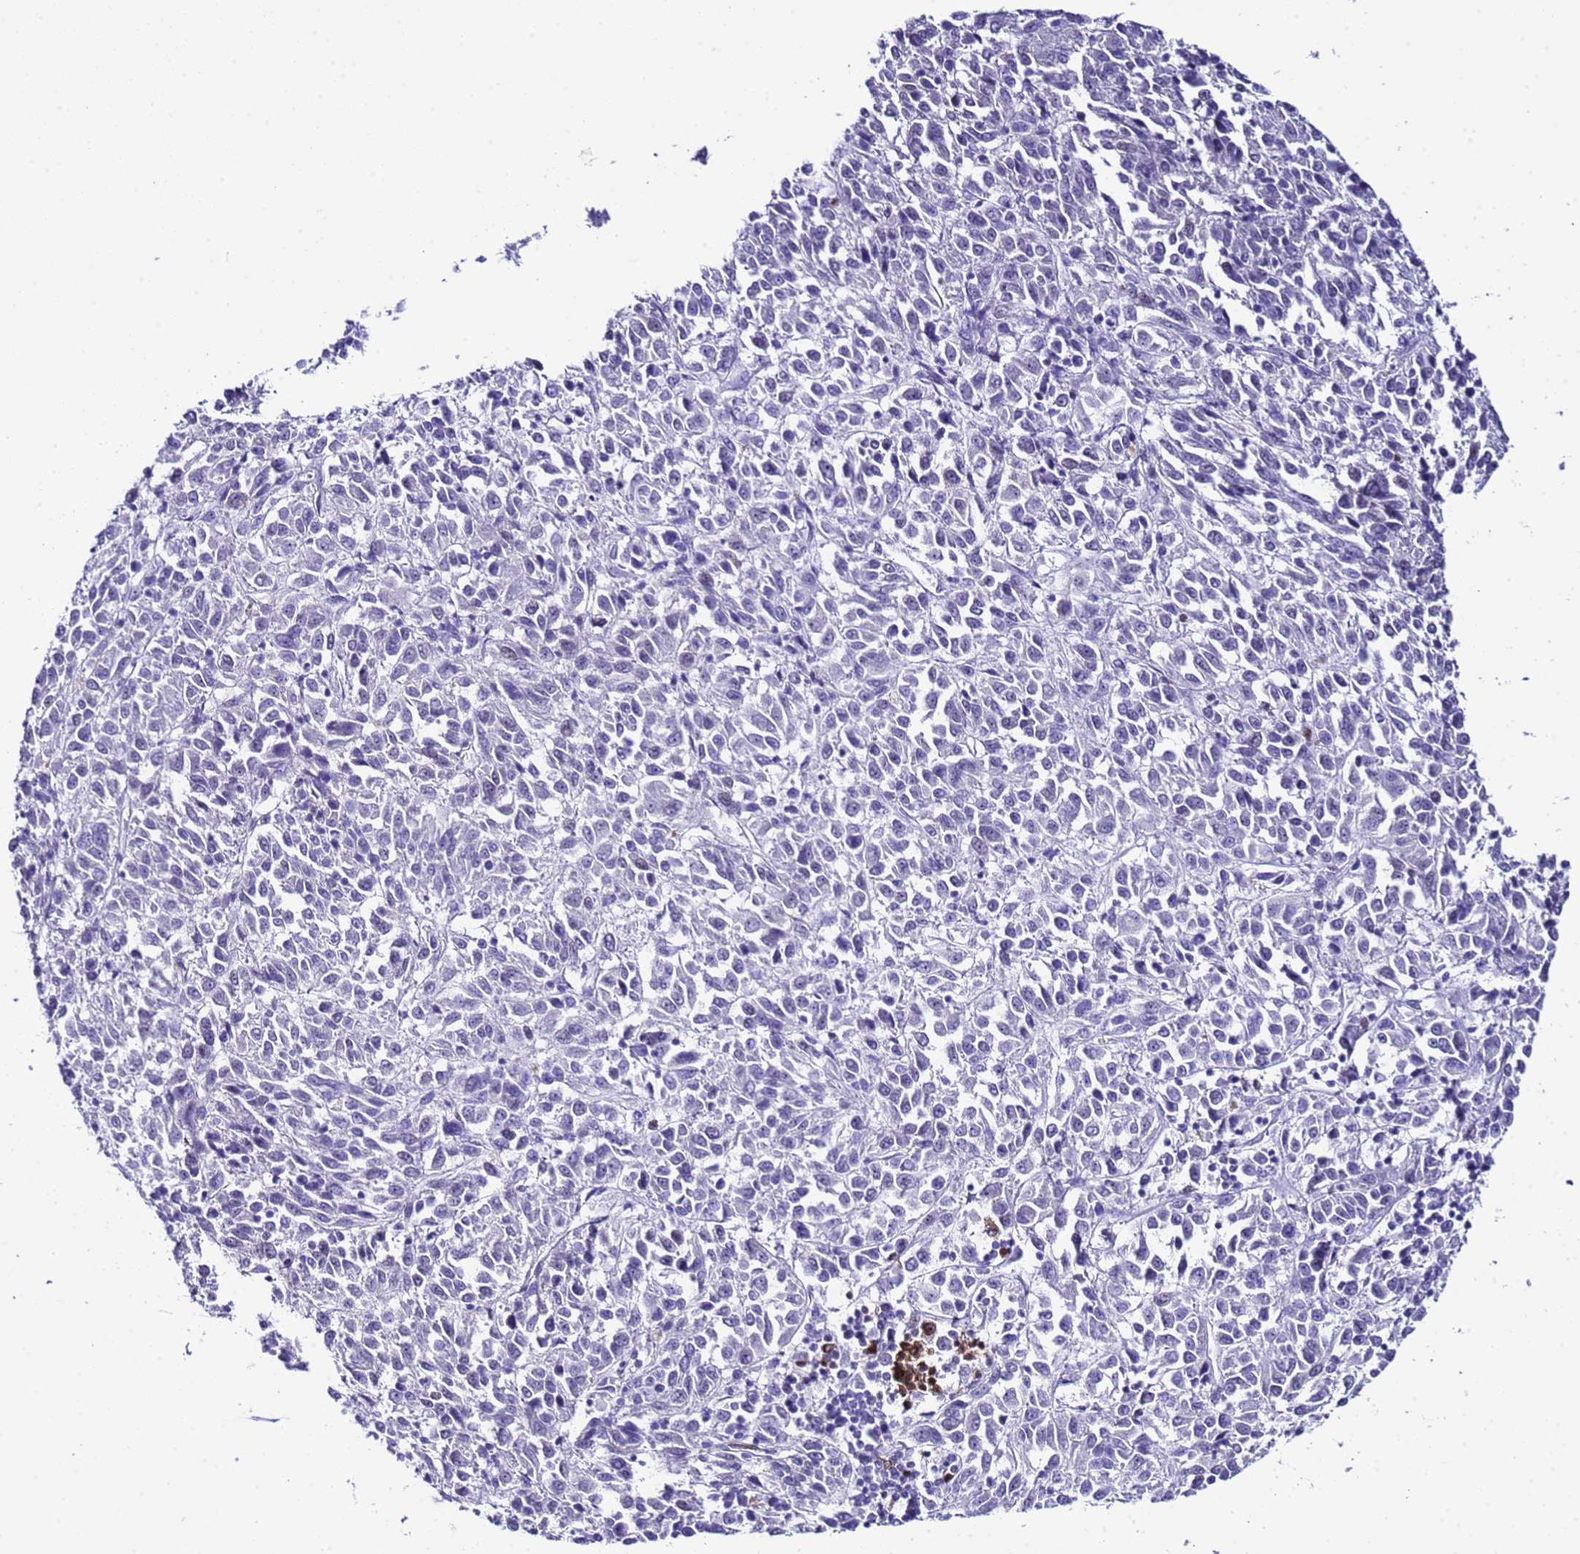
{"staining": {"intensity": "negative", "quantity": "none", "location": "none"}, "tissue": "melanoma", "cell_type": "Tumor cells", "image_type": "cancer", "snomed": [{"axis": "morphology", "description": "Malignant melanoma, Metastatic site"}, {"axis": "topography", "description": "Lung"}], "caption": "High power microscopy image of an immunohistochemistry micrograph of melanoma, revealing no significant staining in tumor cells. (Immunohistochemistry (ihc), brightfield microscopy, high magnification).", "gene": "BCL7A", "patient": {"sex": "male", "age": 64}}